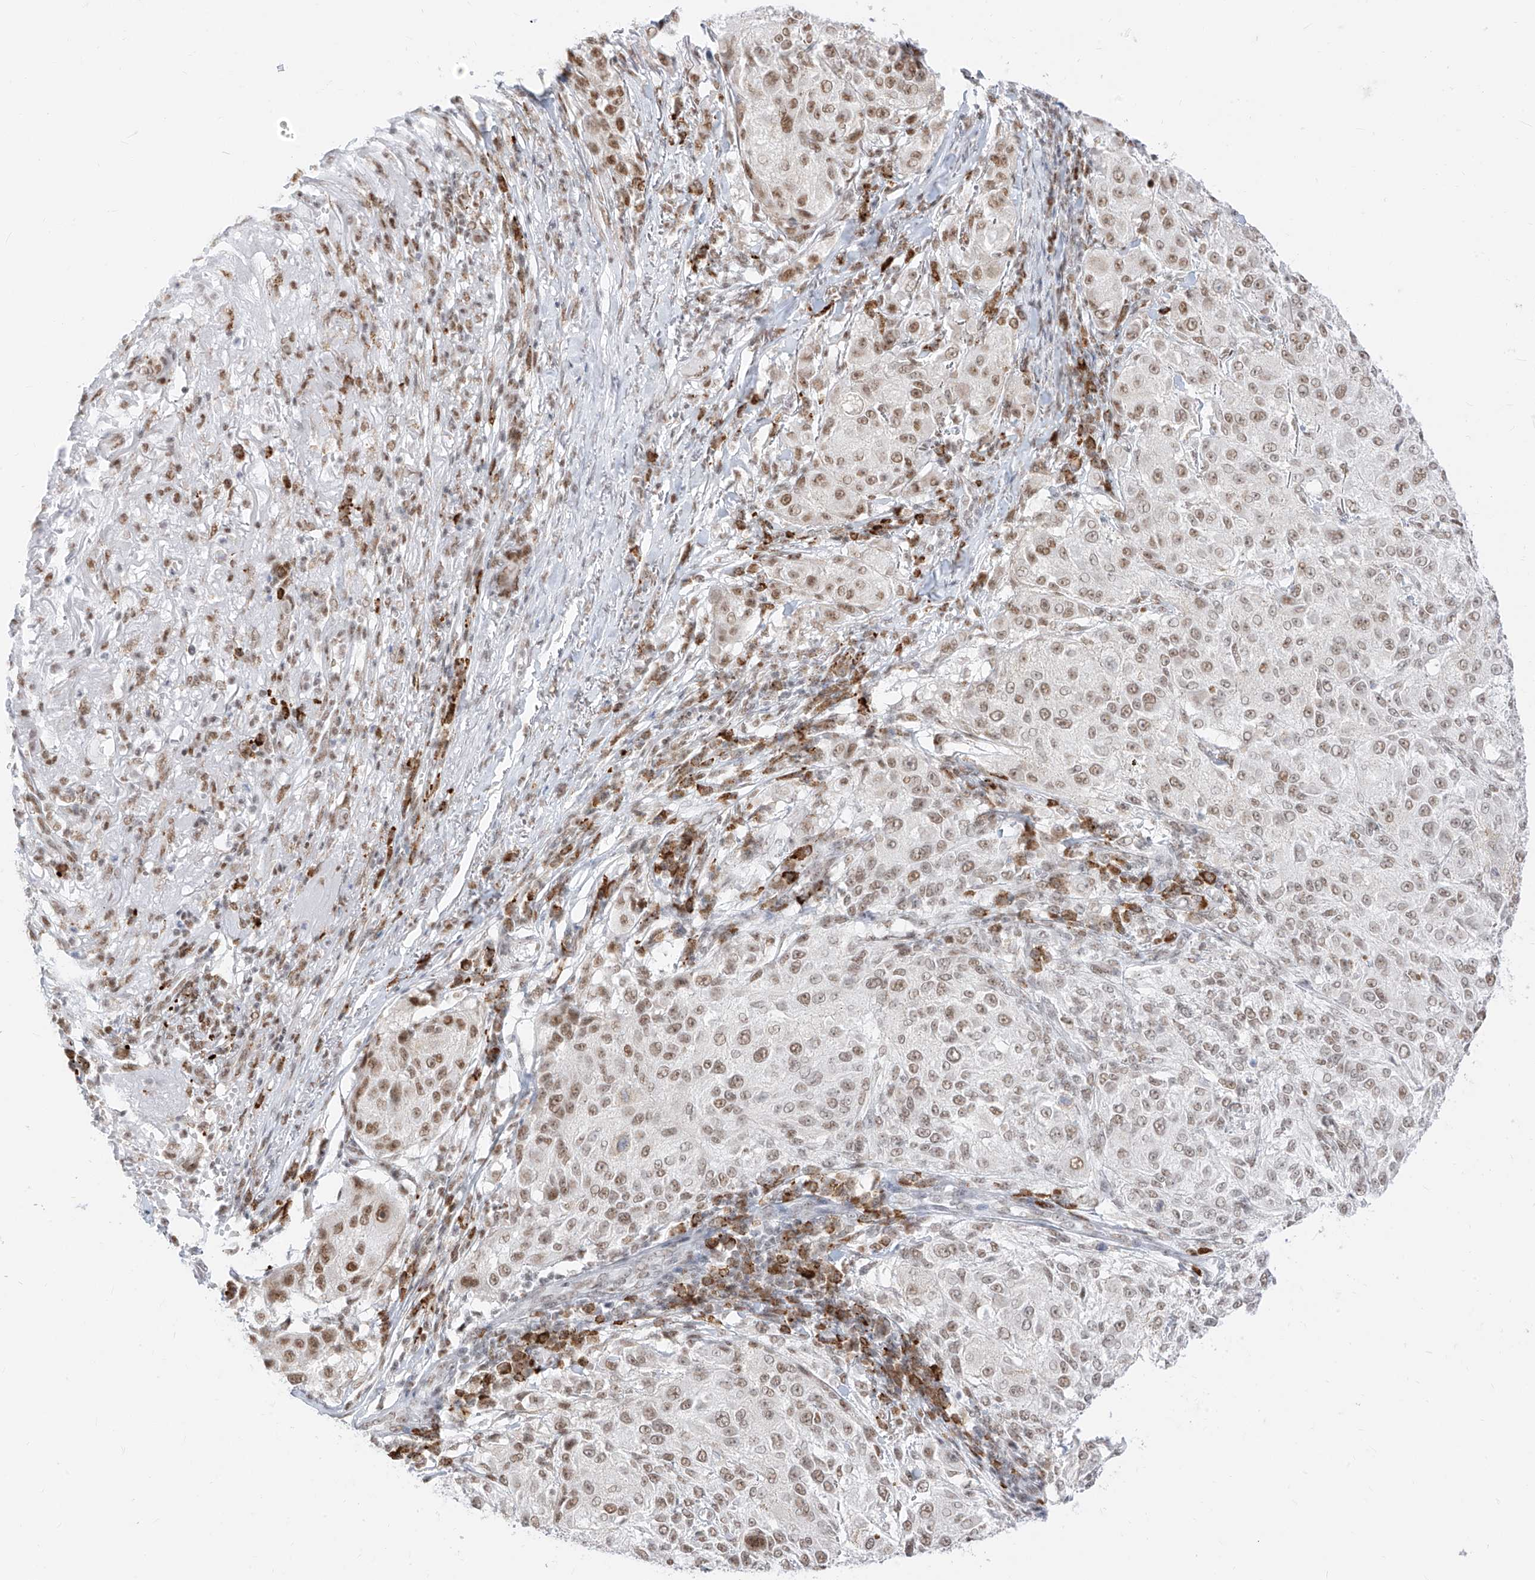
{"staining": {"intensity": "moderate", "quantity": ">75%", "location": "nuclear"}, "tissue": "melanoma", "cell_type": "Tumor cells", "image_type": "cancer", "snomed": [{"axis": "morphology", "description": "Necrosis, NOS"}, {"axis": "morphology", "description": "Malignant melanoma, NOS"}, {"axis": "topography", "description": "Skin"}], "caption": "Immunohistochemistry (IHC) (DAB (3,3'-diaminobenzidine)) staining of human malignant melanoma demonstrates moderate nuclear protein expression in approximately >75% of tumor cells. The protein of interest is shown in brown color, while the nuclei are stained blue.", "gene": "SUPT5H", "patient": {"sex": "female", "age": 87}}